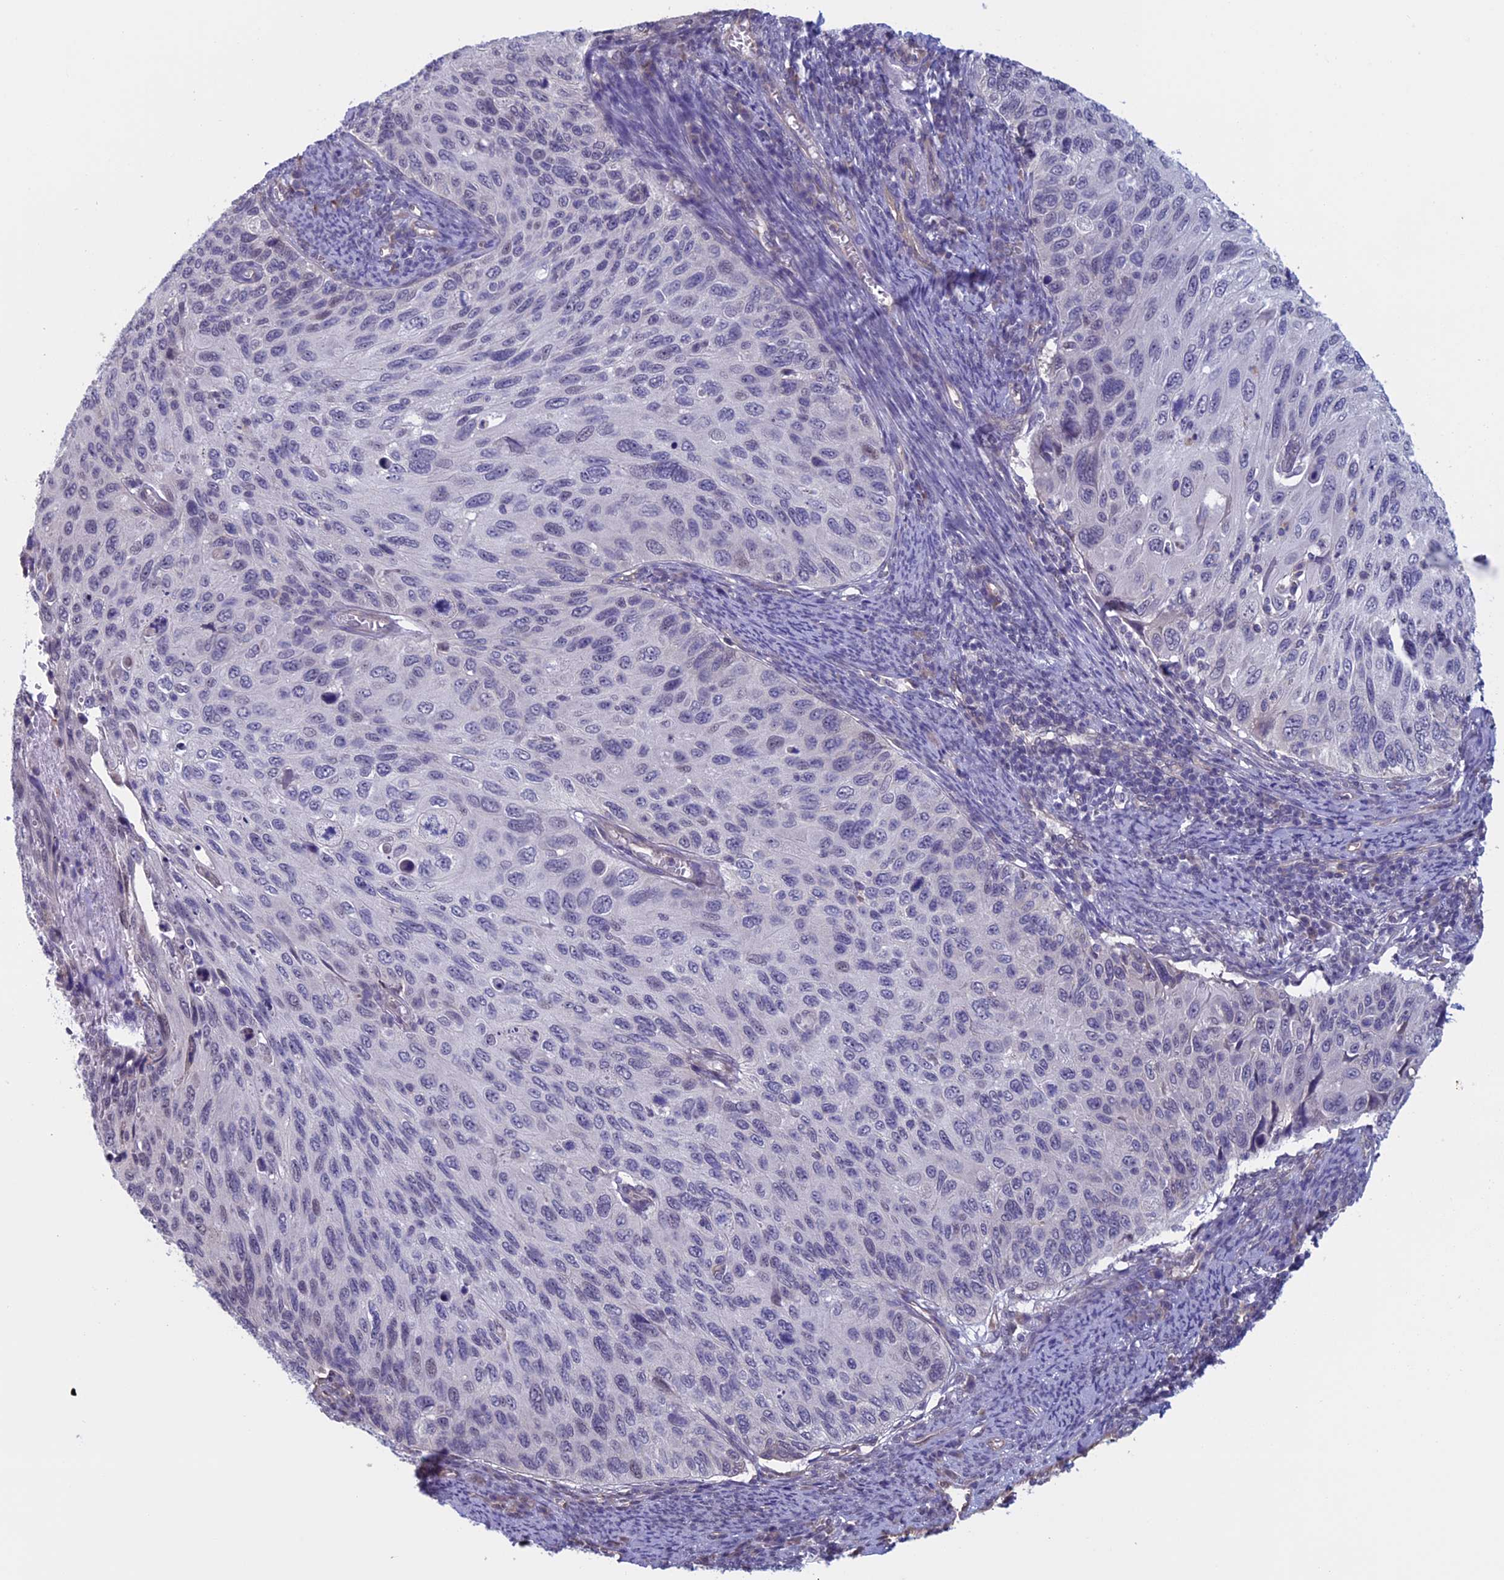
{"staining": {"intensity": "negative", "quantity": "none", "location": "none"}, "tissue": "cervical cancer", "cell_type": "Tumor cells", "image_type": "cancer", "snomed": [{"axis": "morphology", "description": "Squamous cell carcinoma, NOS"}, {"axis": "topography", "description": "Cervix"}], "caption": "Tumor cells are negative for protein expression in human cervical cancer (squamous cell carcinoma).", "gene": "SLC1A6", "patient": {"sex": "female", "age": 70}}